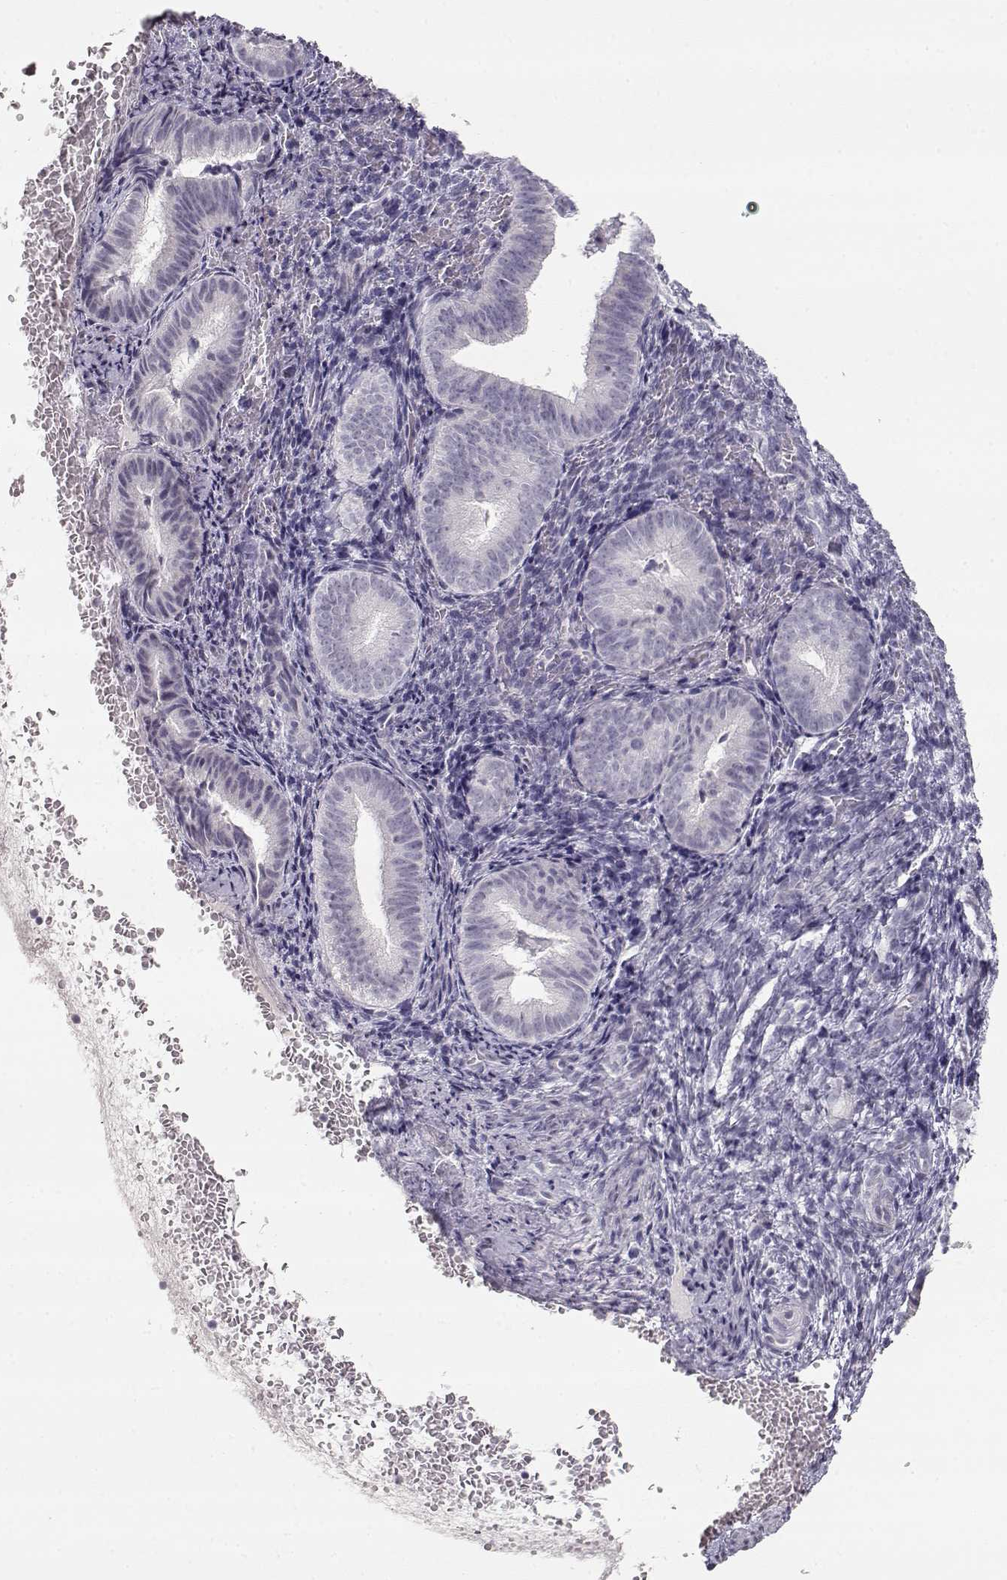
{"staining": {"intensity": "negative", "quantity": "none", "location": "none"}, "tissue": "endometrium", "cell_type": "Cells in endometrial stroma", "image_type": "normal", "snomed": [{"axis": "morphology", "description": "Normal tissue, NOS"}, {"axis": "topography", "description": "Endometrium"}], "caption": "IHC of normal endometrium exhibits no positivity in cells in endometrial stroma.", "gene": "TKTL1", "patient": {"sex": "female", "age": 42}}